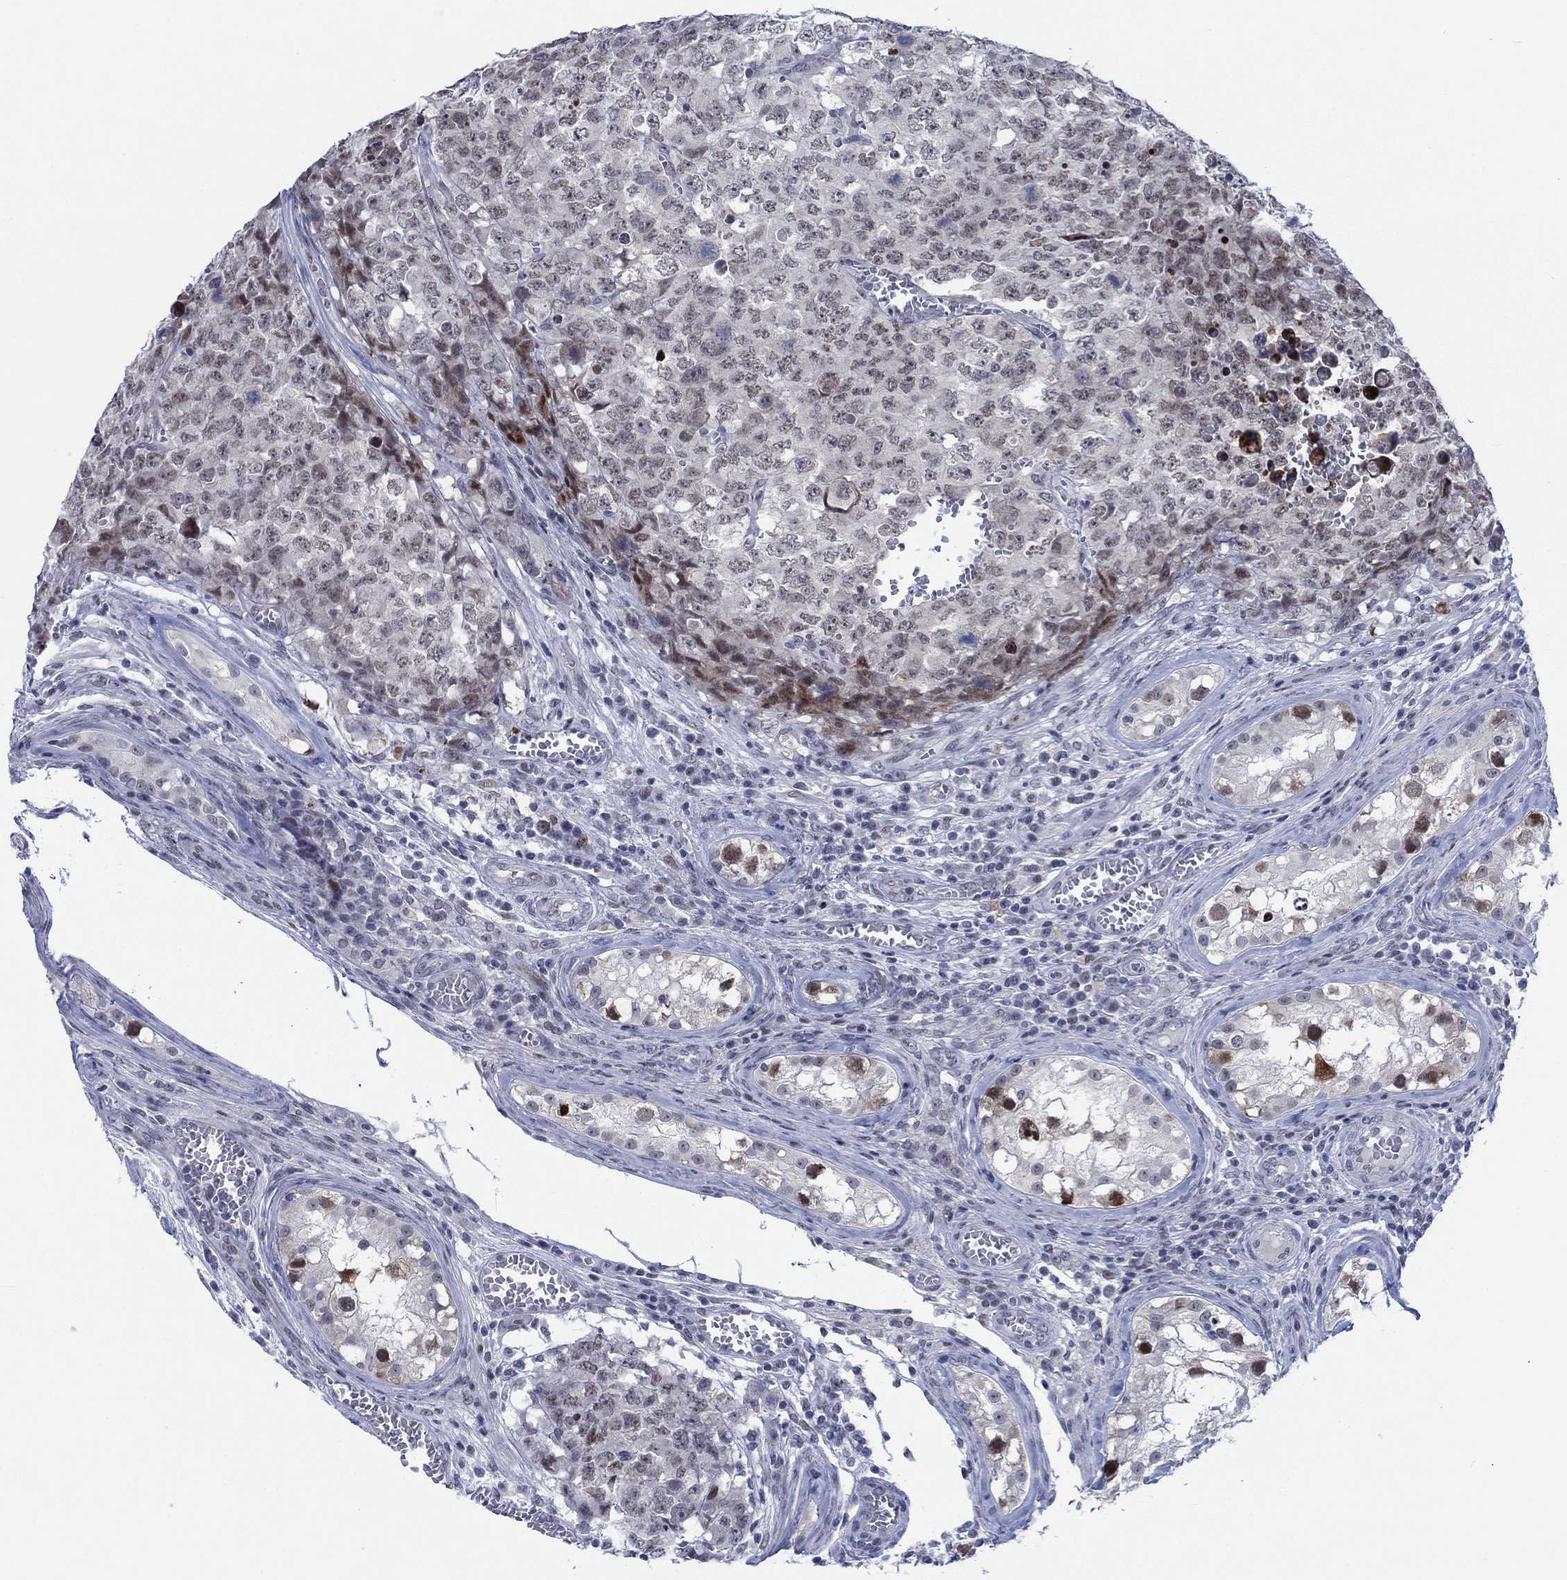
{"staining": {"intensity": "weak", "quantity": "<25%", "location": "cytoplasmic/membranous,nuclear"}, "tissue": "testis cancer", "cell_type": "Tumor cells", "image_type": "cancer", "snomed": [{"axis": "morphology", "description": "Carcinoma, Embryonal, NOS"}, {"axis": "topography", "description": "Testis"}], "caption": "There is no significant staining in tumor cells of embryonal carcinoma (testis). (DAB IHC with hematoxylin counter stain).", "gene": "NEU3", "patient": {"sex": "male", "age": 23}}